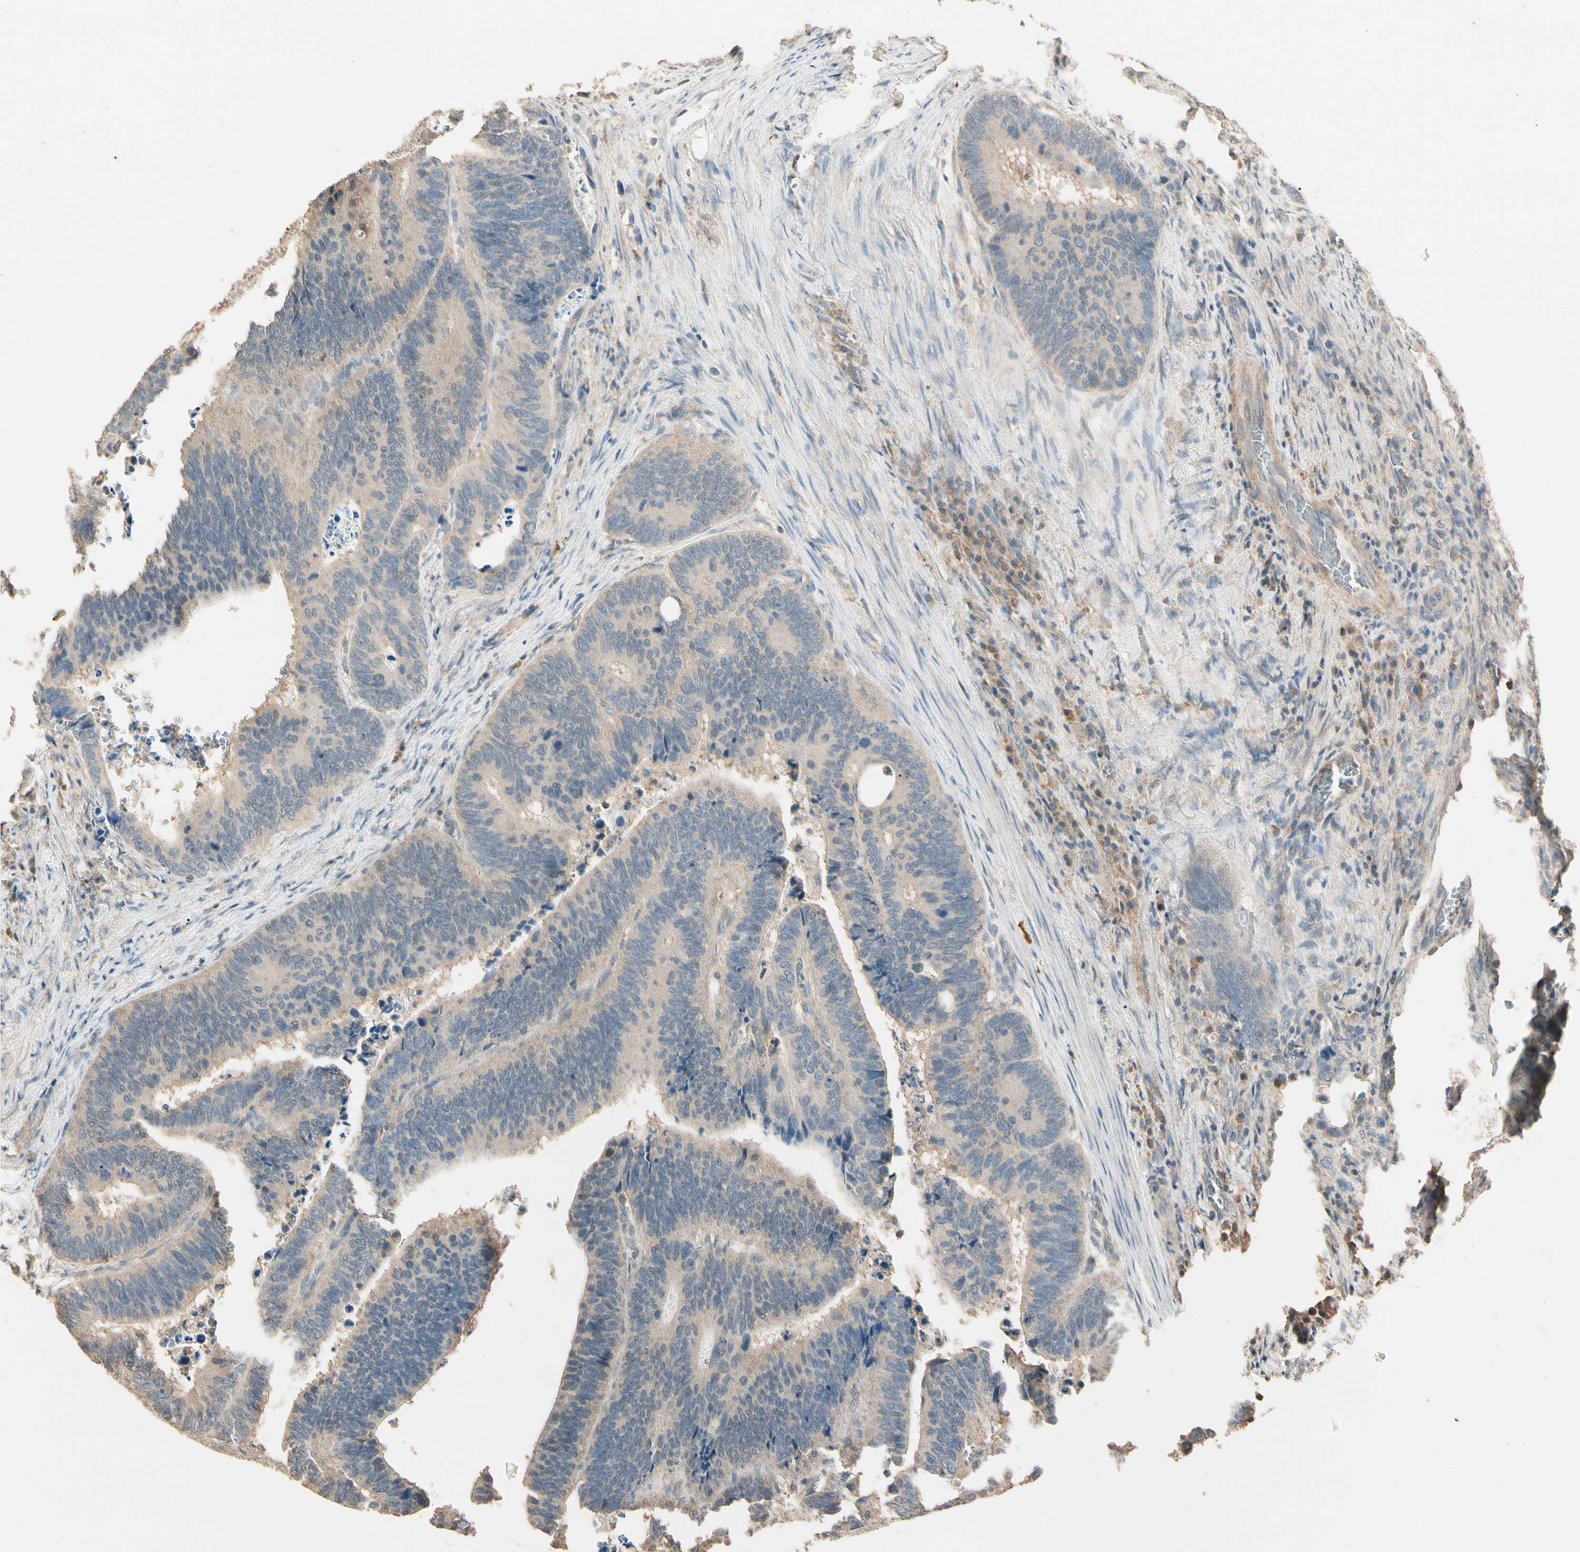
{"staining": {"intensity": "weak", "quantity": ">75%", "location": "cytoplasmic/membranous"}, "tissue": "colorectal cancer", "cell_type": "Tumor cells", "image_type": "cancer", "snomed": [{"axis": "morphology", "description": "Adenocarcinoma, NOS"}, {"axis": "topography", "description": "Colon"}], "caption": "Immunohistochemical staining of colorectal cancer demonstrates low levels of weak cytoplasmic/membranous protein positivity in about >75% of tumor cells.", "gene": "CDH6", "patient": {"sex": "male", "age": 72}}